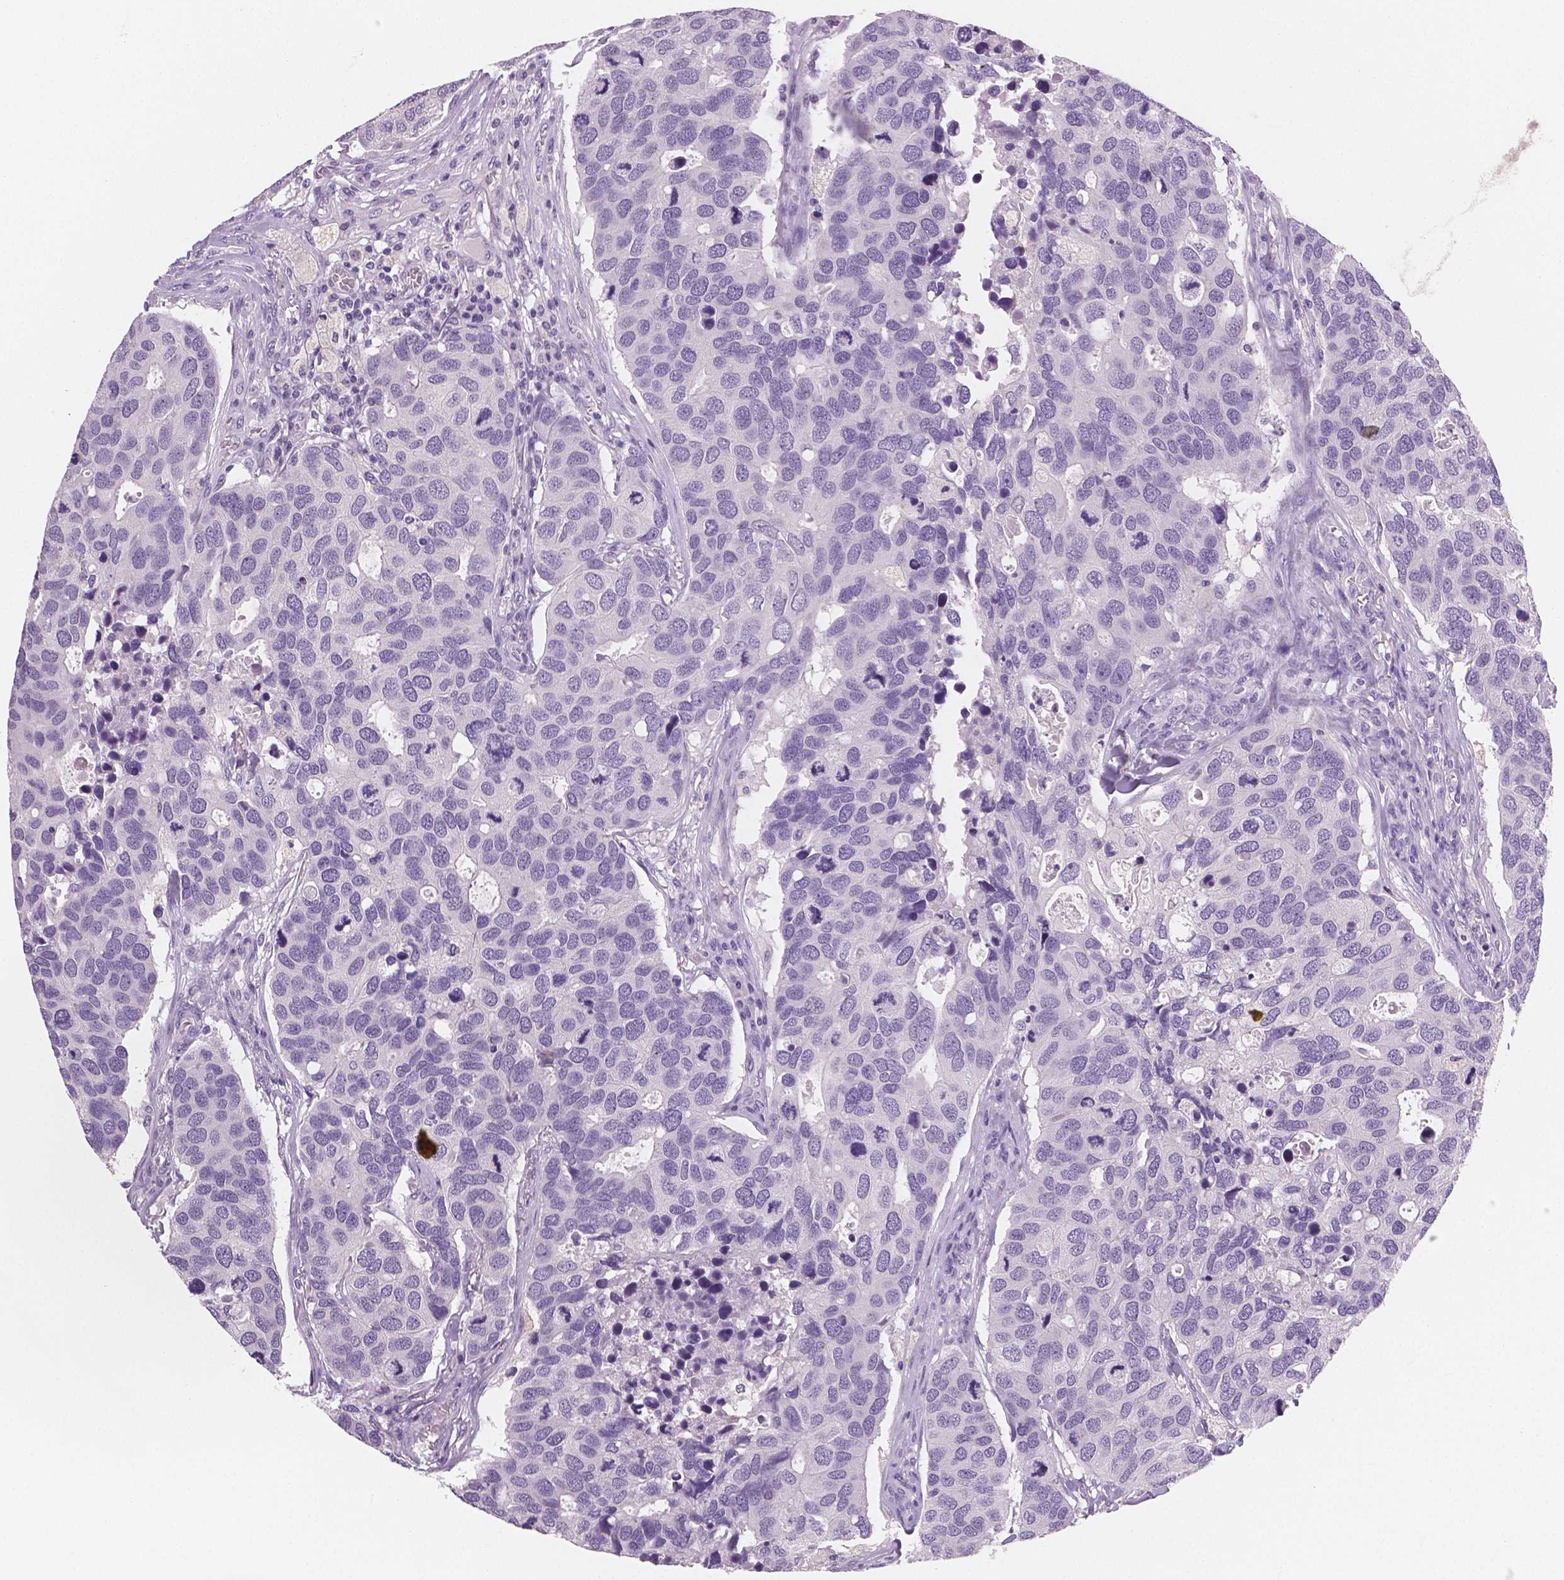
{"staining": {"intensity": "negative", "quantity": "none", "location": "none"}, "tissue": "breast cancer", "cell_type": "Tumor cells", "image_type": "cancer", "snomed": [{"axis": "morphology", "description": "Duct carcinoma"}, {"axis": "topography", "description": "Breast"}], "caption": "The IHC micrograph has no significant expression in tumor cells of breast cancer (invasive ductal carcinoma) tissue.", "gene": "TSPAN7", "patient": {"sex": "female", "age": 83}}